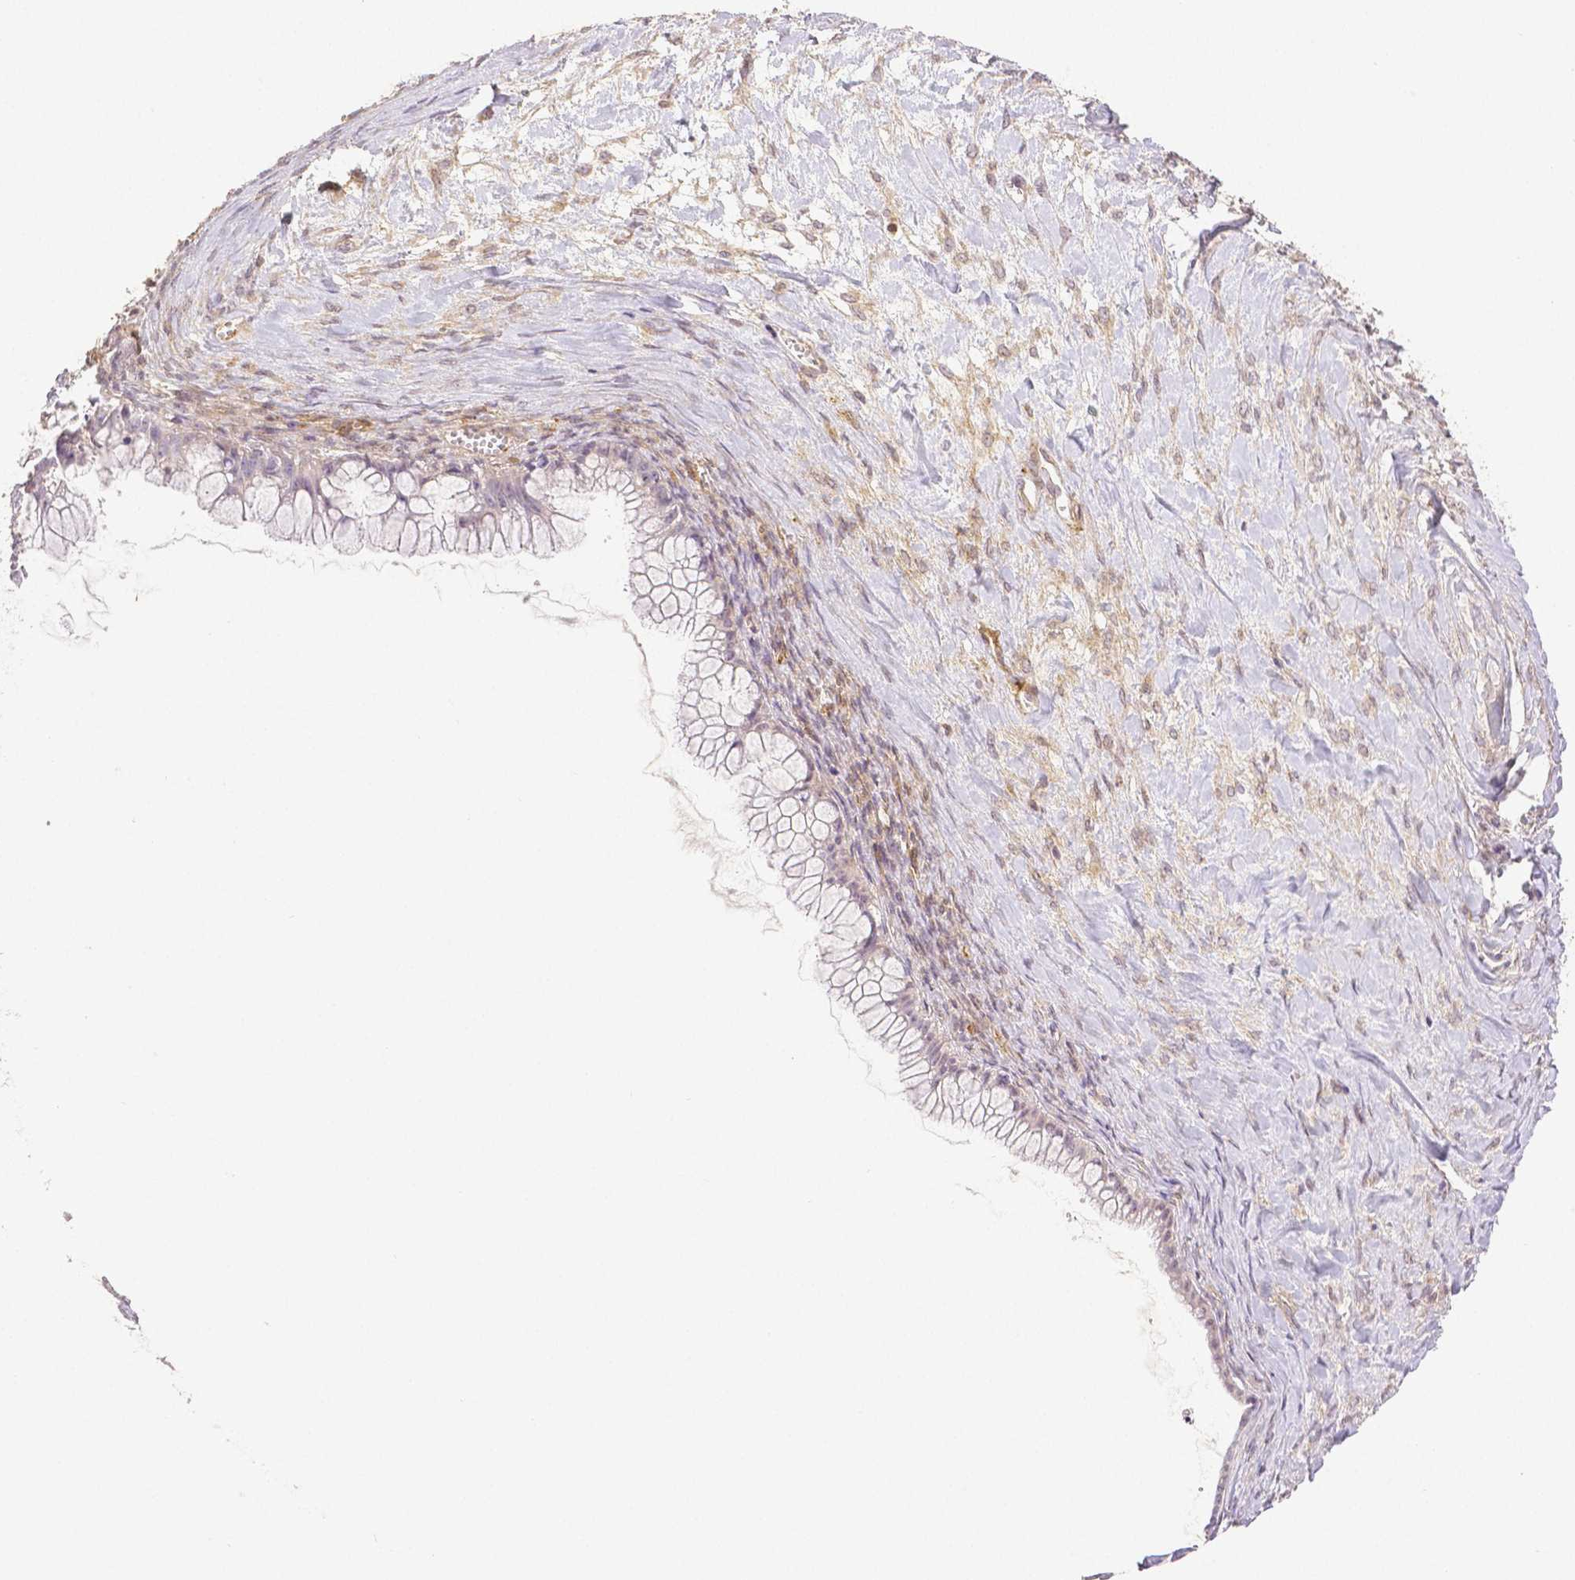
{"staining": {"intensity": "negative", "quantity": "none", "location": "none"}, "tissue": "ovarian cancer", "cell_type": "Tumor cells", "image_type": "cancer", "snomed": [{"axis": "morphology", "description": "Cystadenocarcinoma, mucinous, NOS"}, {"axis": "topography", "description": "Ovary"}], "caption": "Immunohistochemistry histopathology image of neoplastic tissue: human ovarian cancer (mucinous cystadenocarcinoma) stained with DAB shows no significant protein positivity in tumor cells.", "gene": "THY1", "patient": {"sex": "female", "age": 41}}